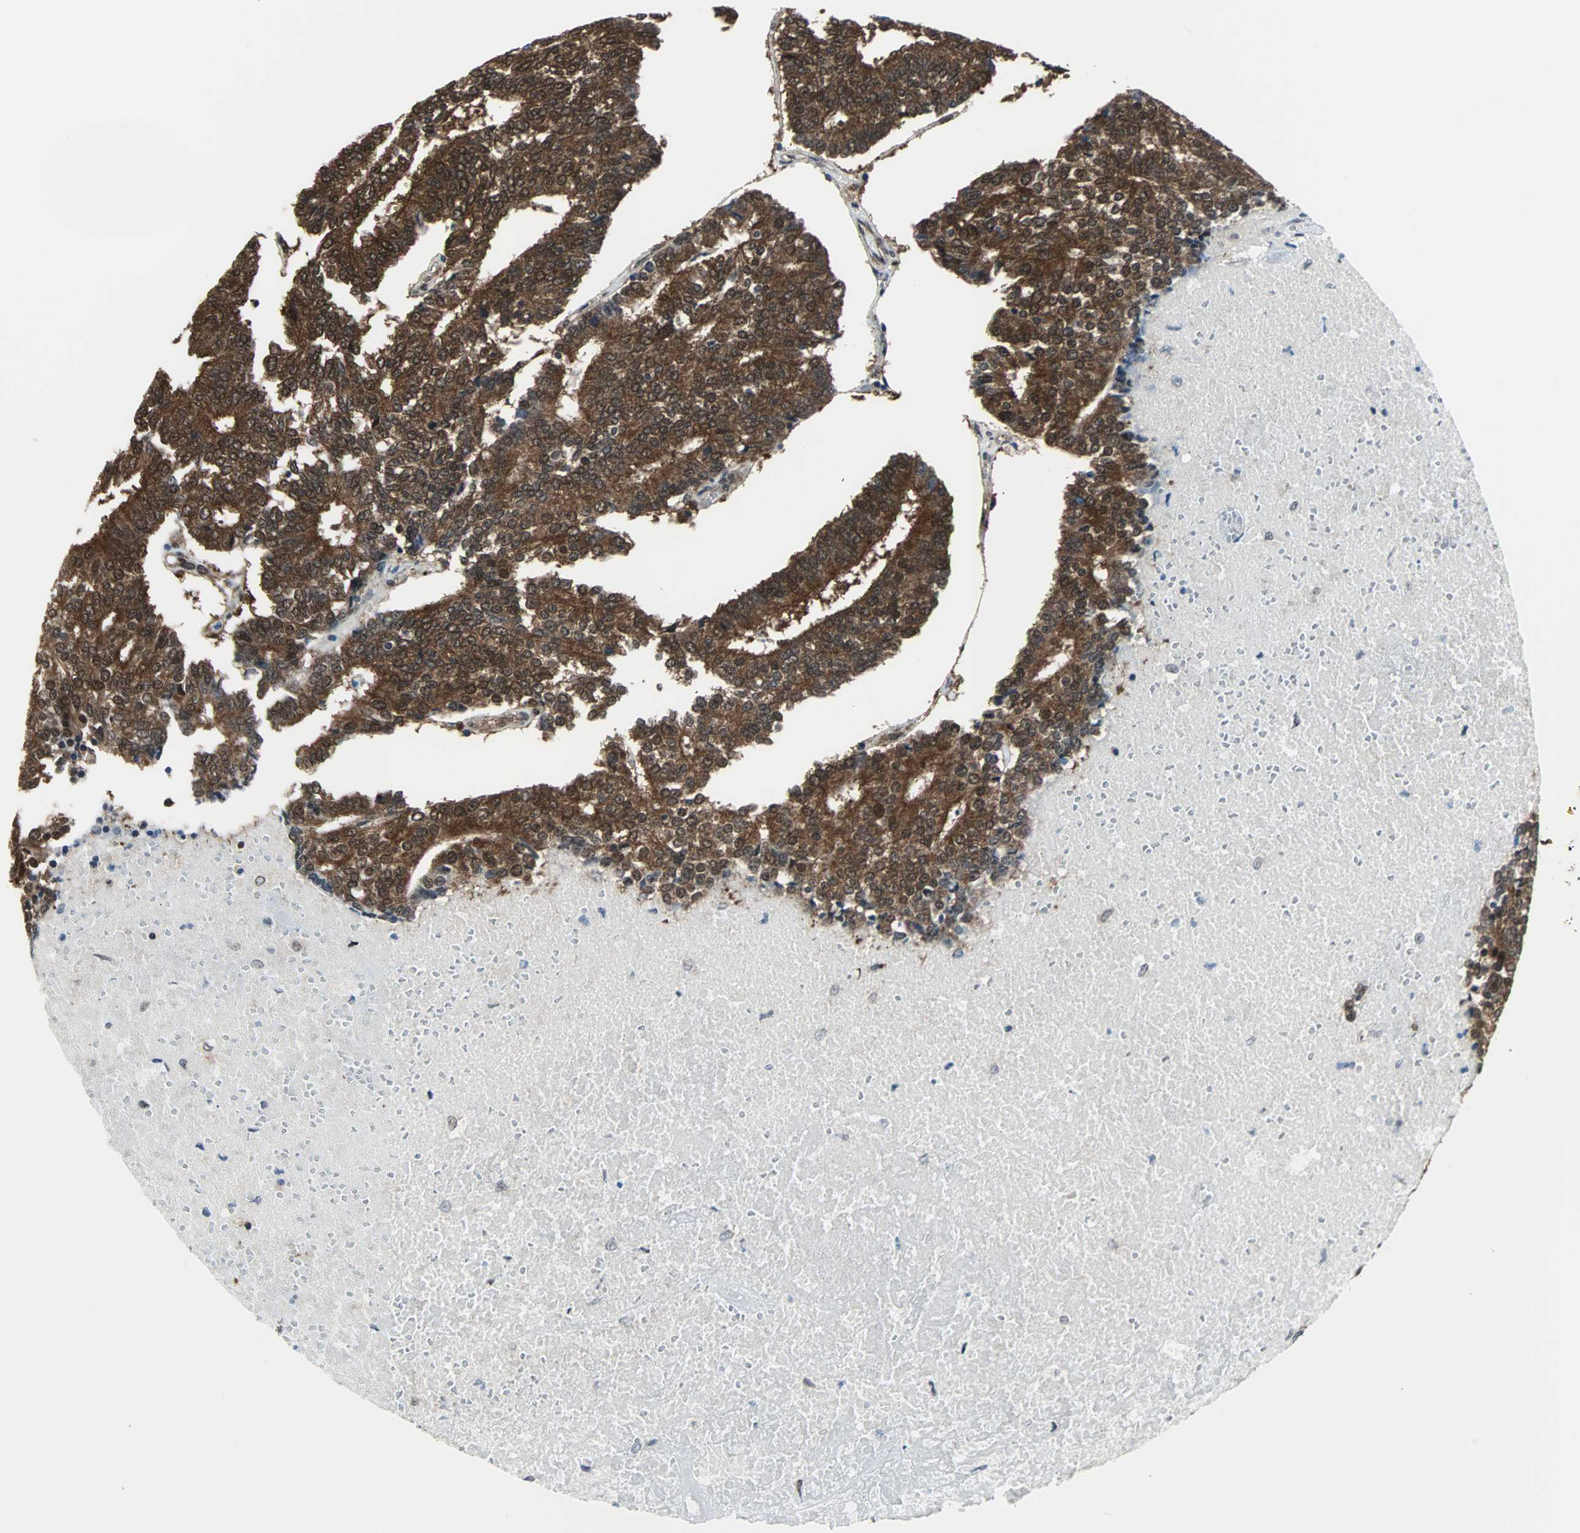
{"staining": {"intensity": "strong", "quantity": ">75%", "location": "cytoplasmic/membranous,nuclear"}, "tissue": "prostate cancer", "cell_type": "Tumor cells", "image_type": "cancer", "snomed": [{"axis": "morphology", "description": "Adenocarcinoma, High grade"}, {"axis": "topography", "description": "Prostate"}], "caption": "IHC (DAB) staining of human prostate cancer displays strong cytoplasmic/membranous and nuclear protein positivity in approximately >75% of tumor cells.", "gene": "VCP", "patient": {"sex": "male", "age": 55}}